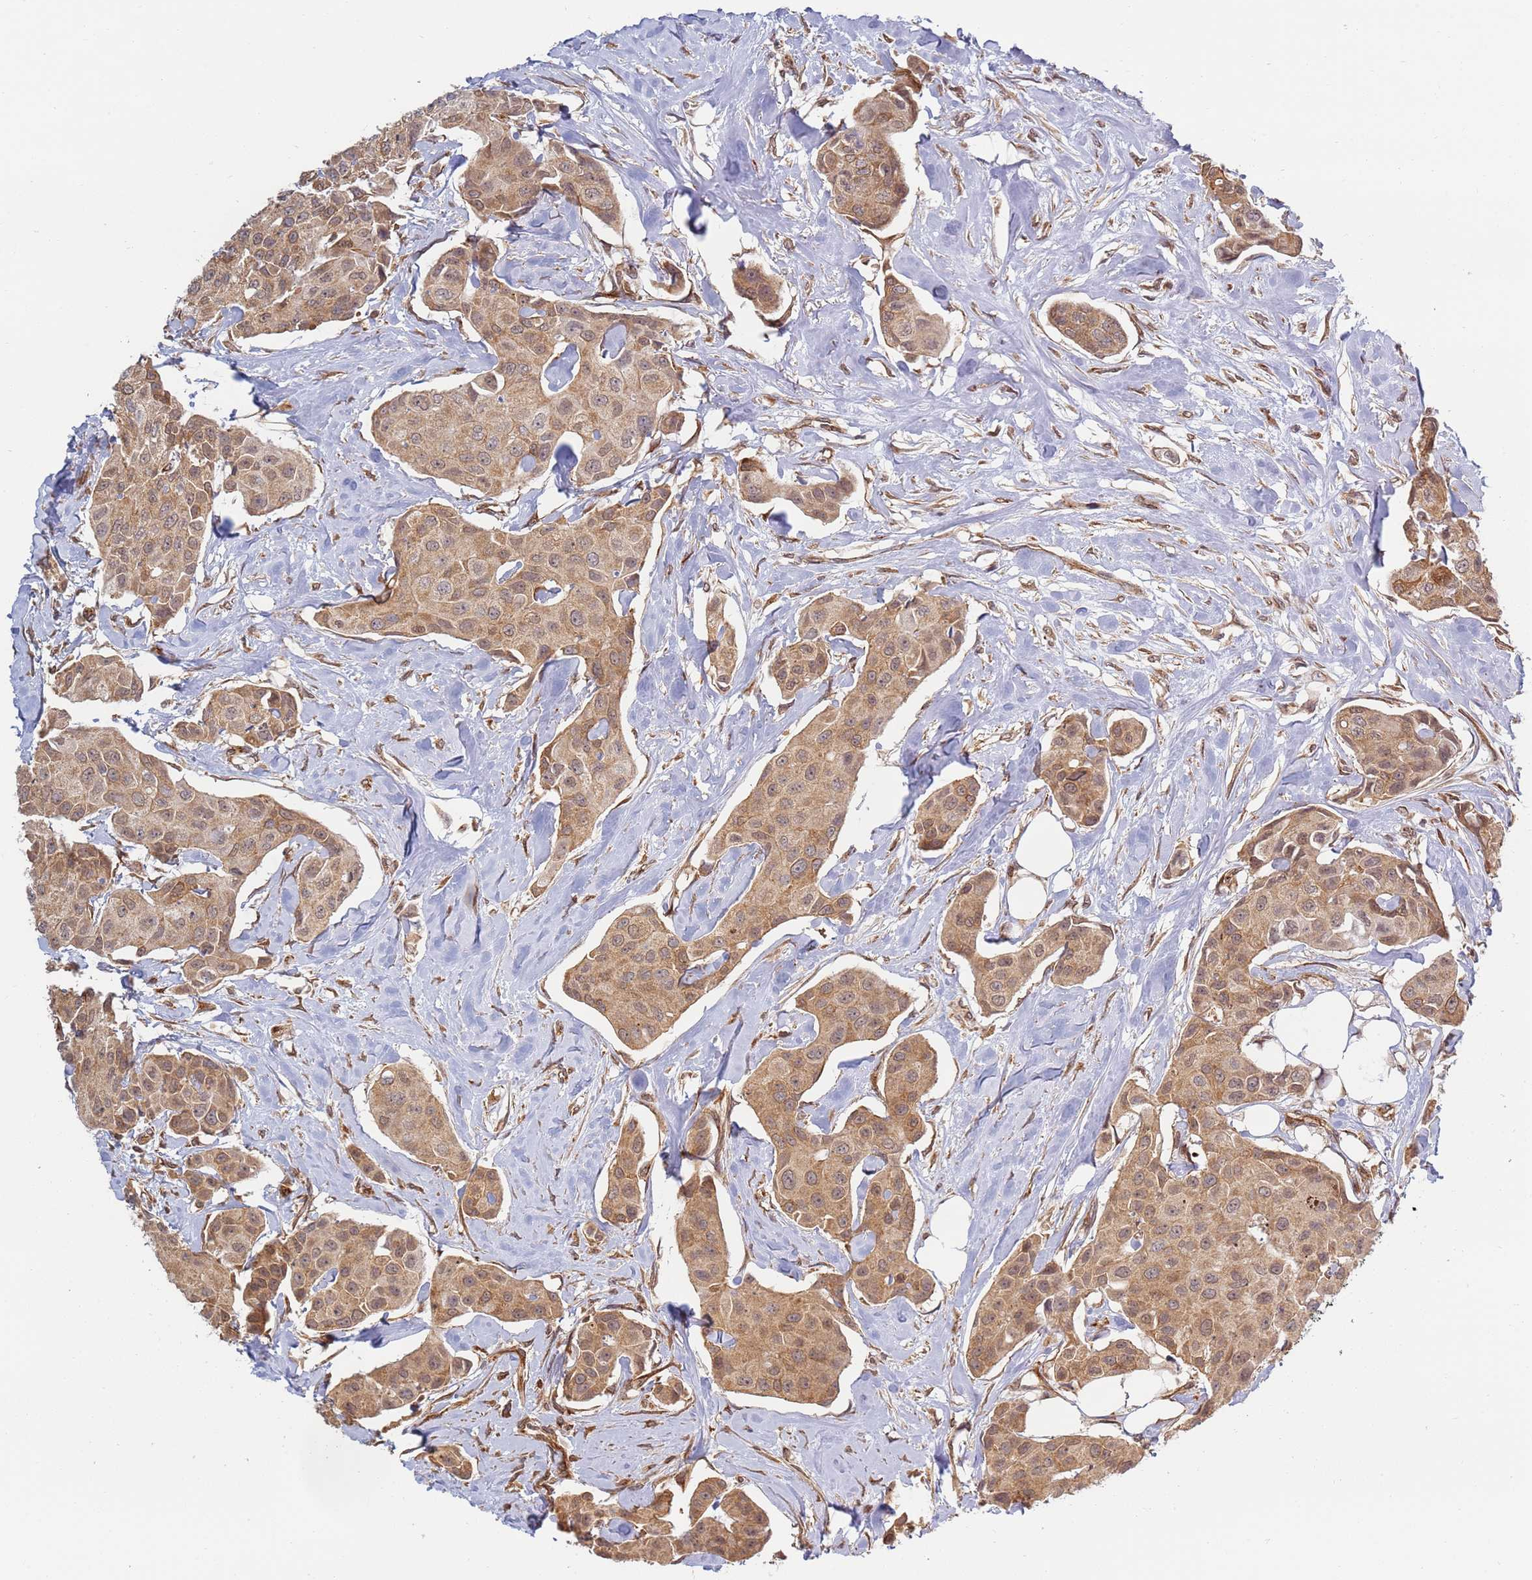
{"staining": {"intensity": "moderate", "quantity": ">75%", "location": "cytoplasmic/membranous,nuclear"}, "tissue": "breast cancer", "cell_type": "Tumor cells", "image_type": "cancer", "snomed": [{"axis": "morphology", "description": "Duct carcinoma"}, {"axis": "topography", "description": "Breast"}, {"axis": "topography", "description": "Lymph node"}], "caption": "The immunohistochemical stain highlights moderate cytoplasmic/membranous and nuclear staining in tumor cells of breast cancer (invasive ductal carcinoma) tissue. (Brightfield microscopy of DAB IHC at high magnification).", "gene": "CEP170", "patient": {"sex": "female", "age": 80}}